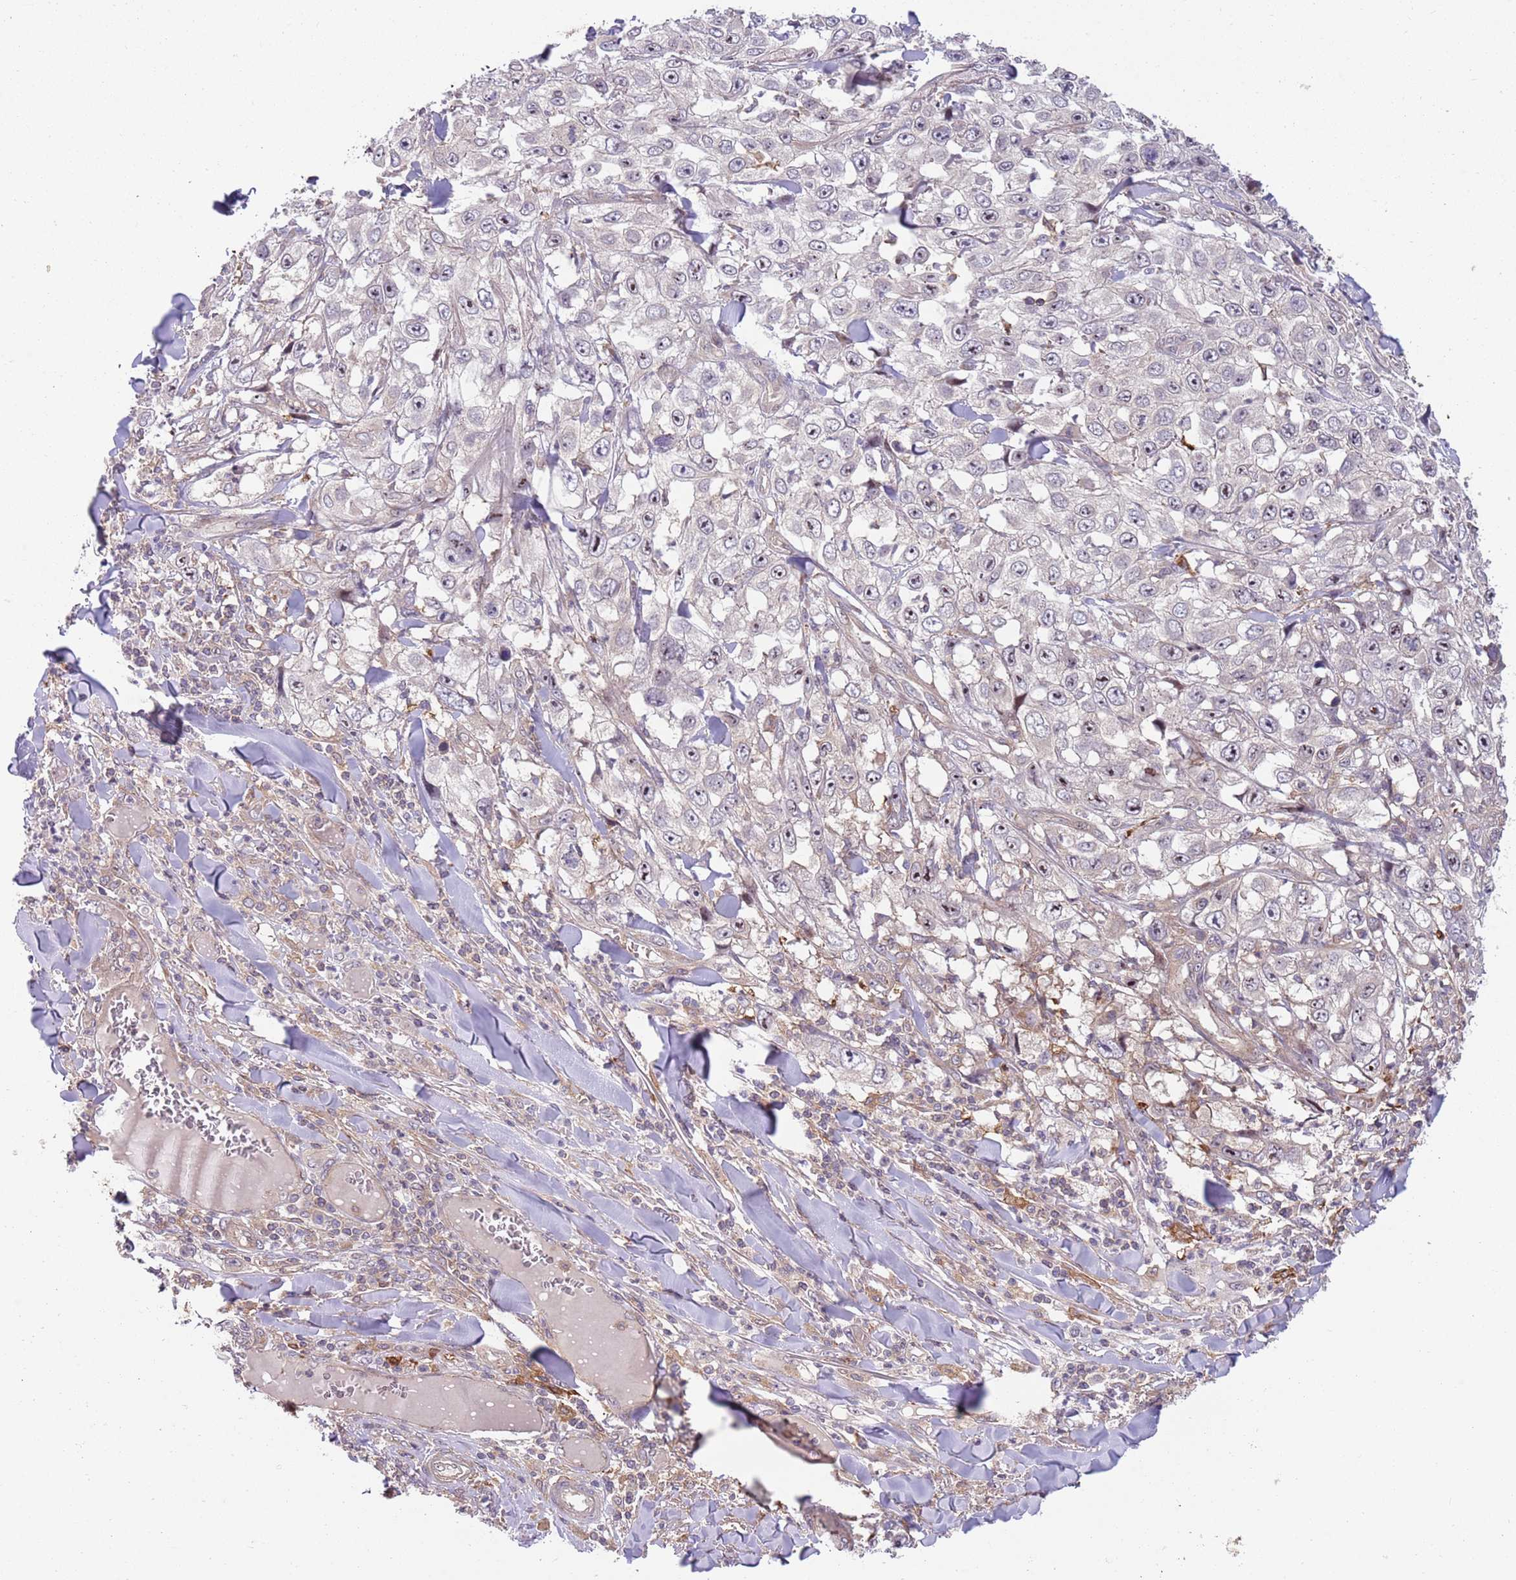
{"staining": {"intensity": "moderate", "quantity": "<25%", "location": "nuclear"}, "tissue": "skin cancer", "cell_type": "Tumor cells", "image_type": "cancer", "snomed": [{"axis": "morphology", "description": "Squamous cell carcinoma, NOS"}, {"axis": "topography", "description": "Skin"}], "caption": "Brown immunohistochemical staining in human skin squamous cell carcinoma shows moderate nuclear expression in approximately <25% of tumor cells.", "gene": "GGA1", "patient": {"sex": "male", "age": 82}}